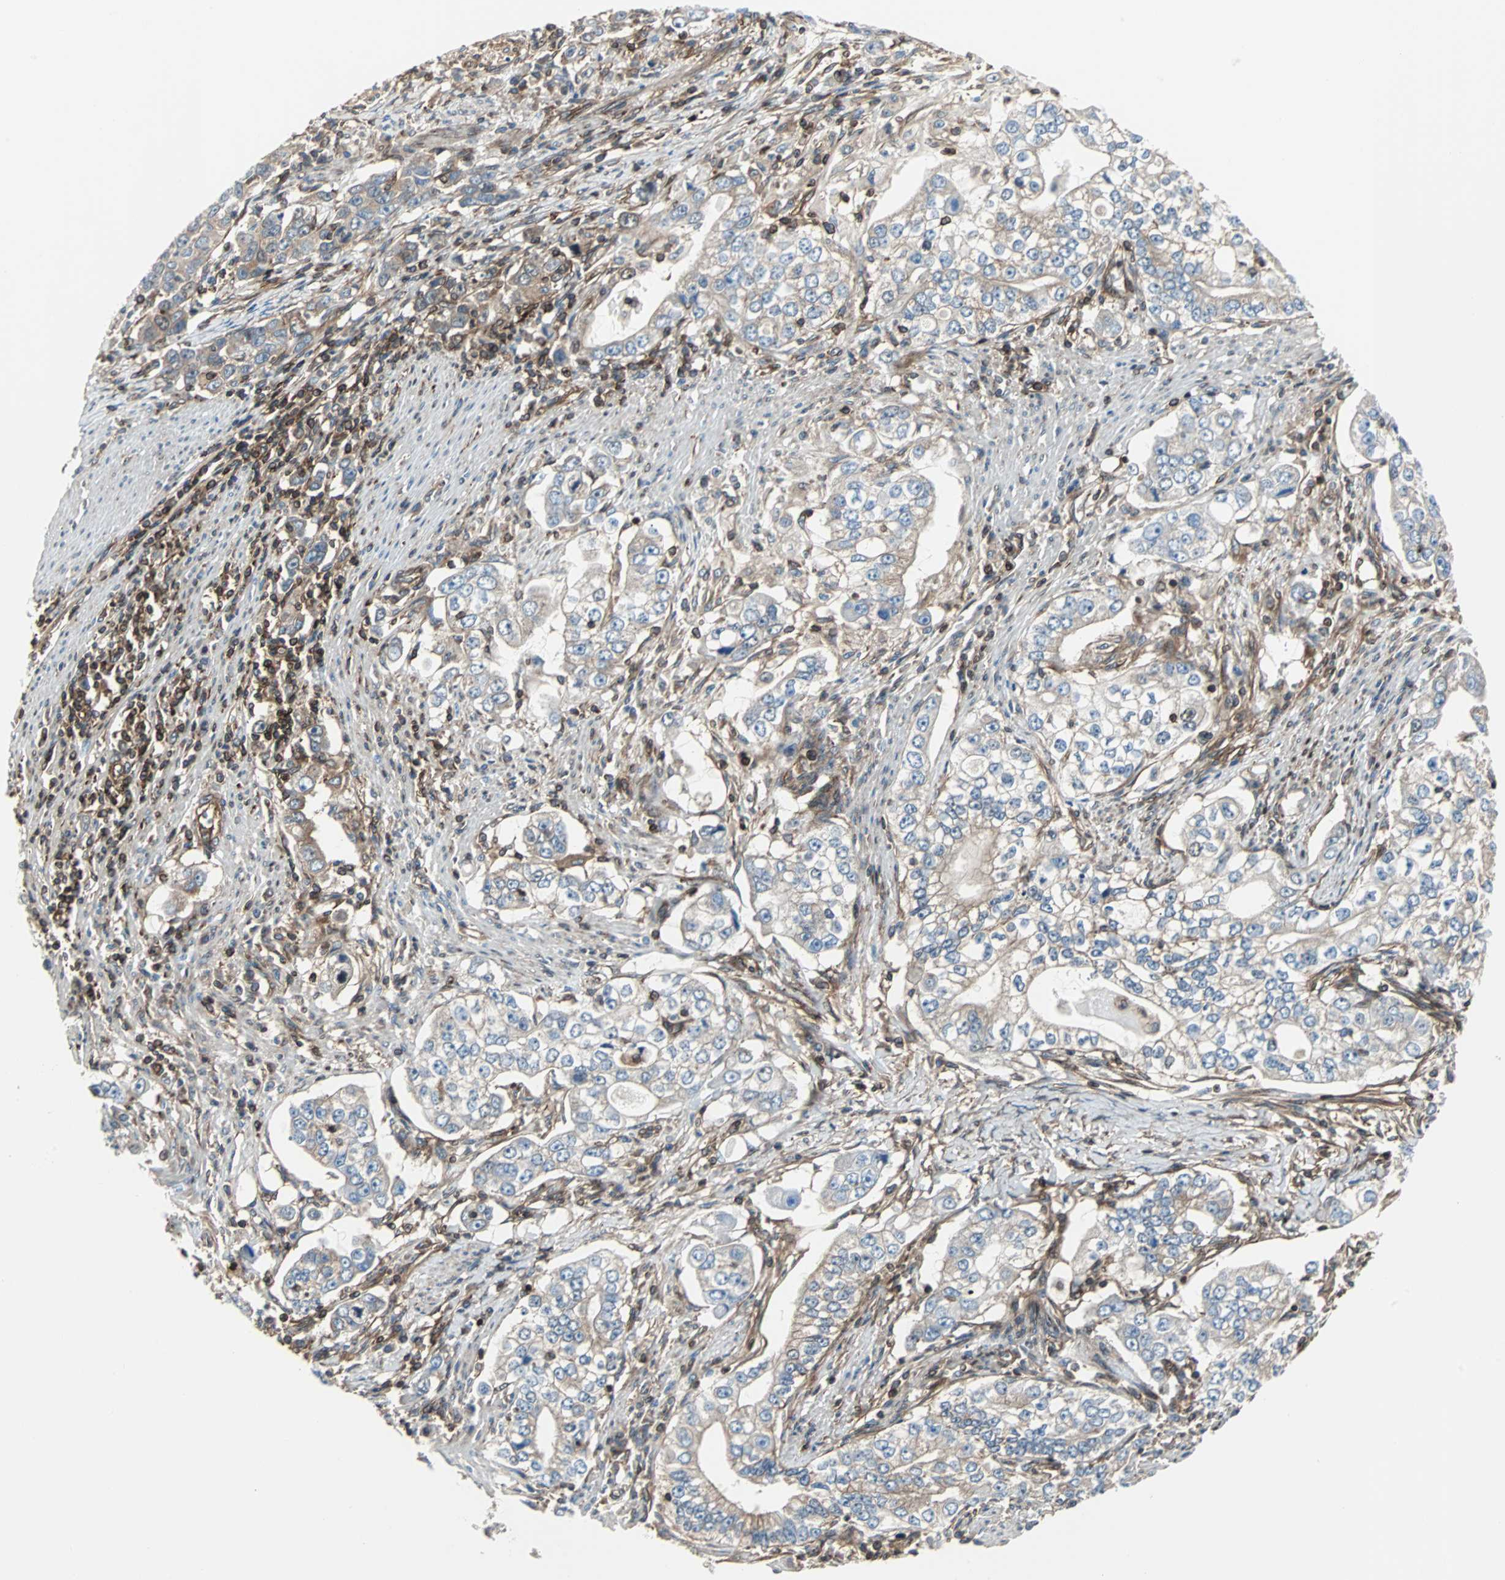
{"staining": {"intensity": "moderate", "quantity": ">75%", "location": "cytoplasmic/membranous"}, "tissue": "stomach cancer", "cell_type": "Tumor cells", "image_type": "cancer", "snomed": [{"axis": "morphology", "description": "Adenocarcinoma, NOS"}, {"axis": "topography", "description": "Stomach, lower"}], "caption": "IHC micrograph of neoplastic tissue: adenocarcinoma (stomach) stained using IHC exhibits medium levels of moderate protein expression localized specifically in the cytoplasmic/membranous of tumor cells, appearing as a cytoplasmic/membranous brown color.", "gene": "RELA", "patient": {"sex": "female", "age": 72}}